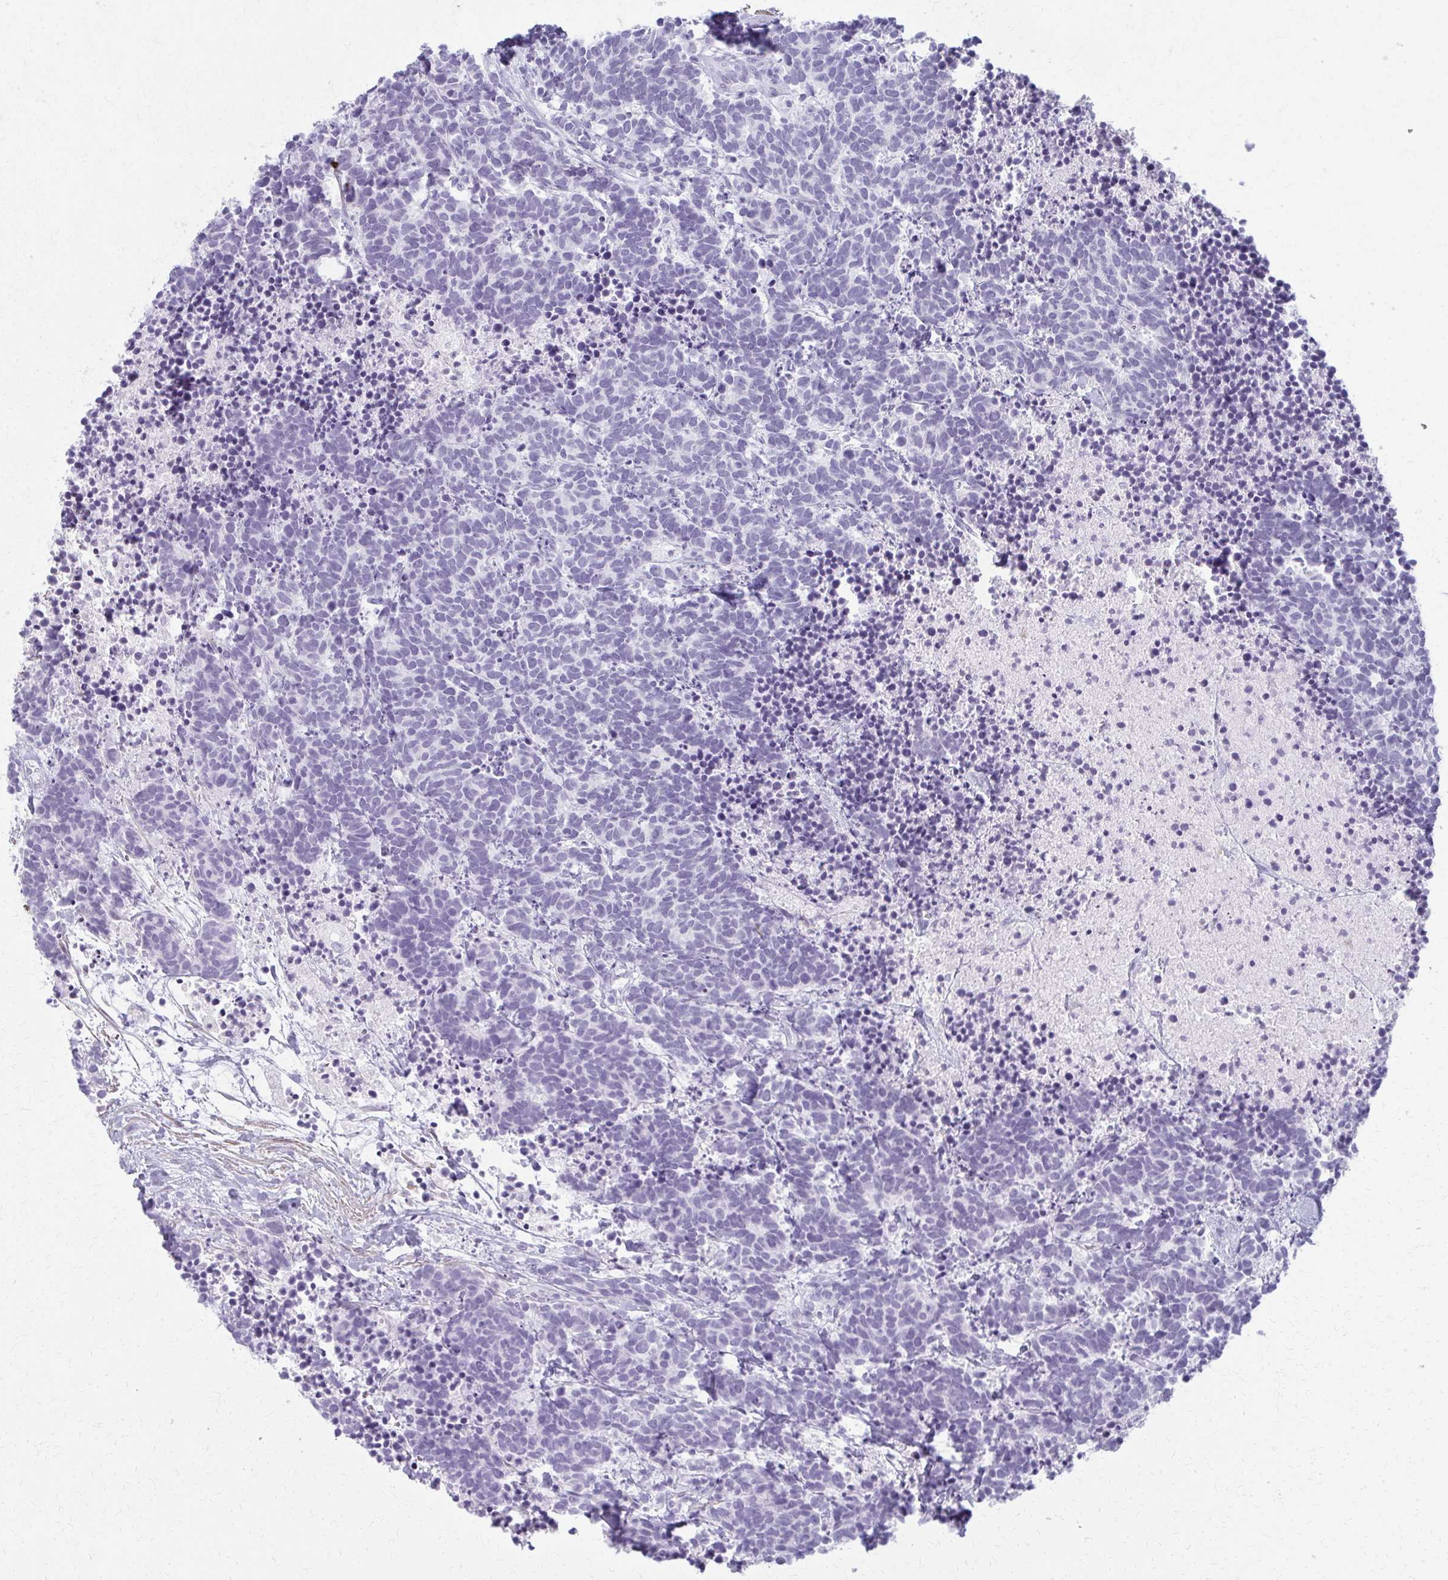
{"staining": {"intensity": "negative", "quantity": "none", "location": "none"}, "tissue": "carcinoid", "cell_type": "Tumor cells", "image_type": "cancer", "snomed": [{"axis": "morphology", "description": "Carcinoma, NOS"}, {"axis": "morphology", "description": "Carcinoid, malignant, NOS"}, {"axis": "topography", "description": "Prostate"}], "caption": "An image of carcinoid stained for a protein demonstrates no brown staining in tumor cells.", "gene": "CA3", "patient": {"sex": "male", "age": 57}}